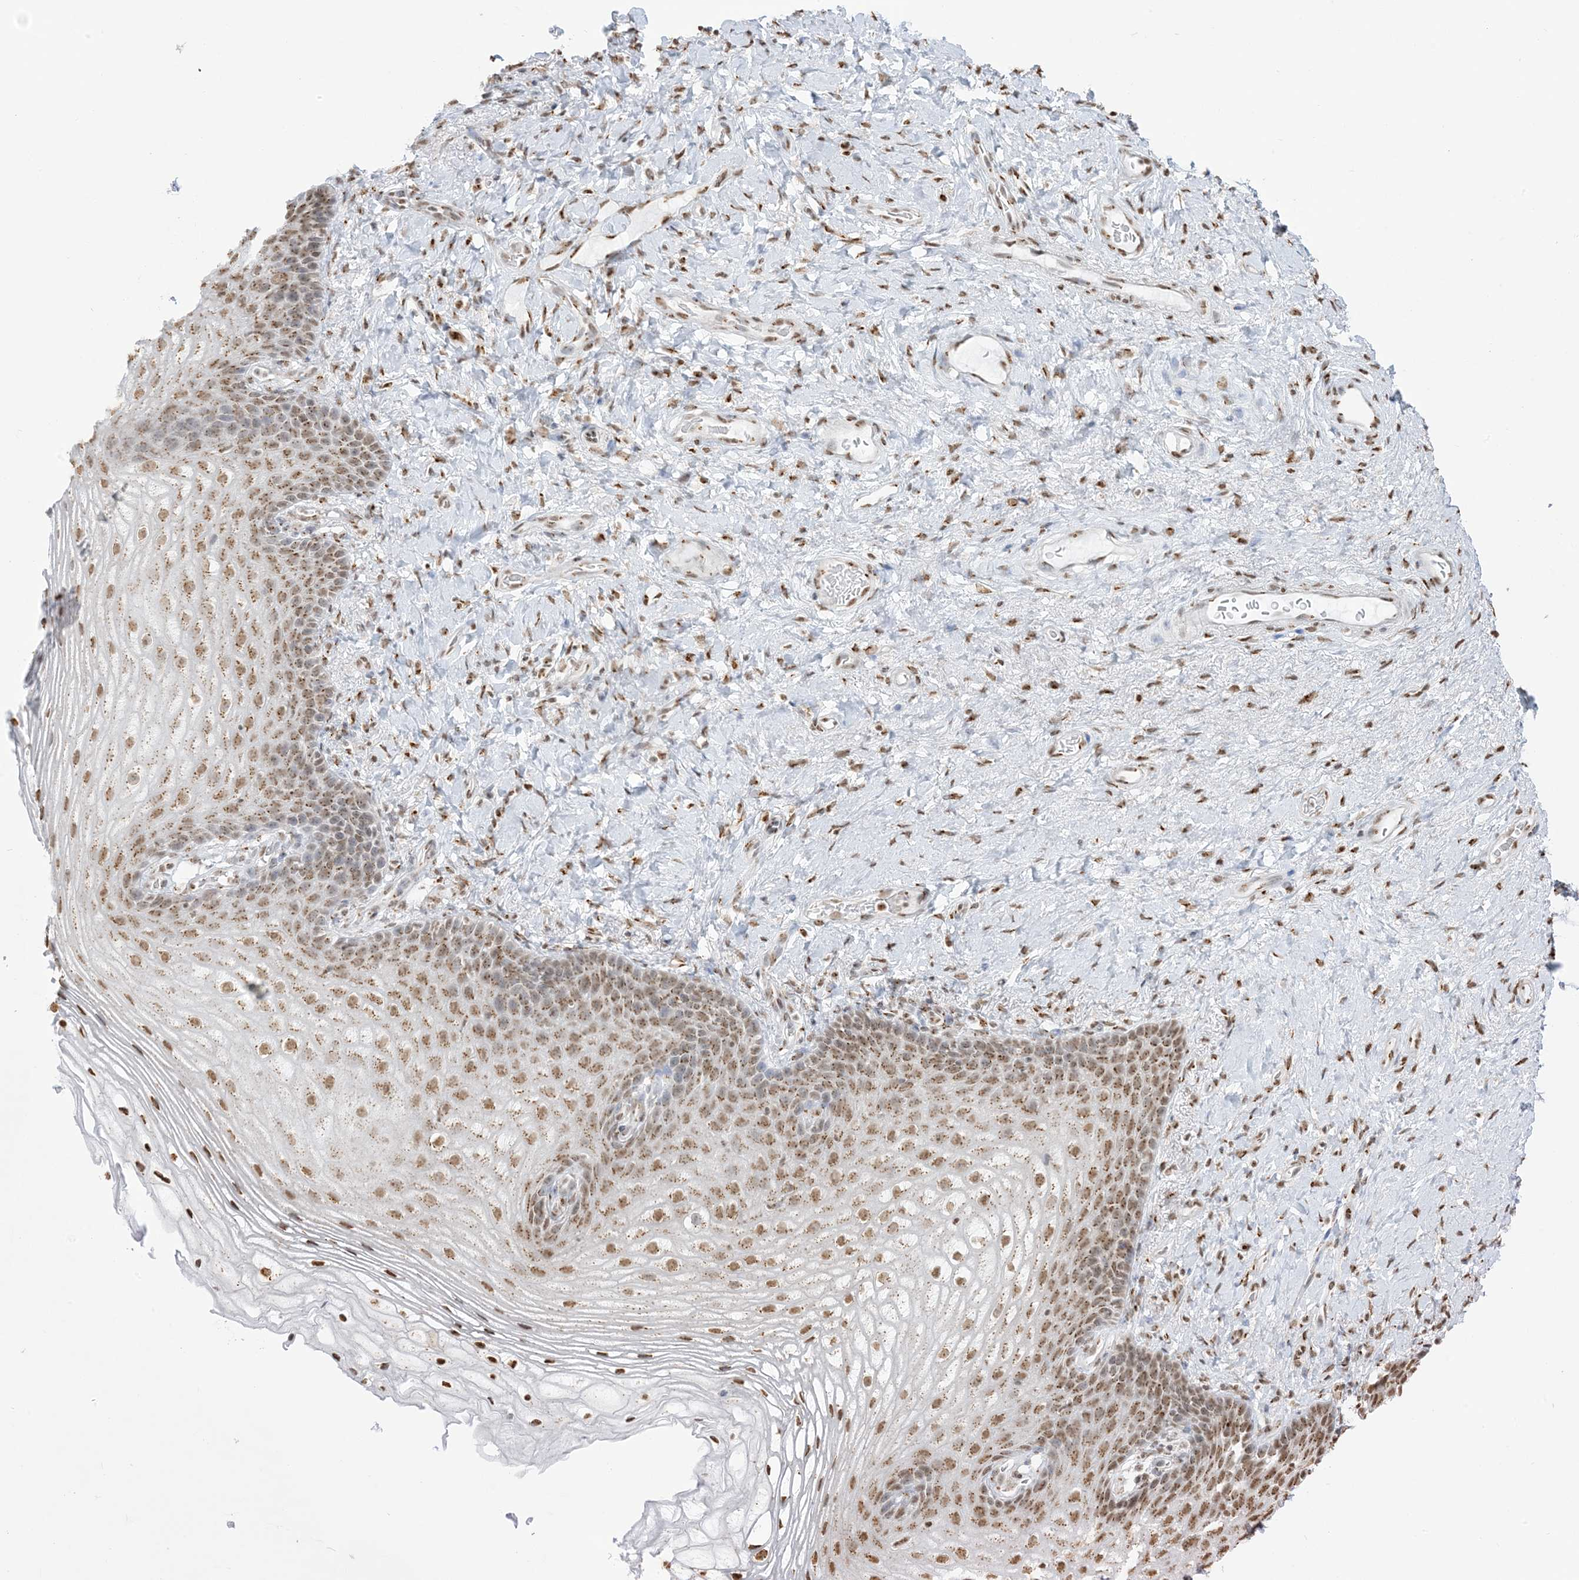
{"staining": {"intensity": "moderate", "quantity": ">75%", "location": "cytoplasmic/membranous,nuclear"}, "tissue": "vagina", "cell_type": "Squamous epithelial cells", "image_type": "normal", "snomed": [{"axis": "morphology", "description": "Normal tissue, NOS"}, {"axis": "topography", "description": "Vagina"}], "caption": "There is medium levels of moderate cytoplasmic/membranous,nuclear staining in squamous epithelial cells of unremarkable vagina, as demonstrated by immunohistochemical staining (brown color).", "gene": "GPR107", "patient": {"sex": "female", "age": 60}}